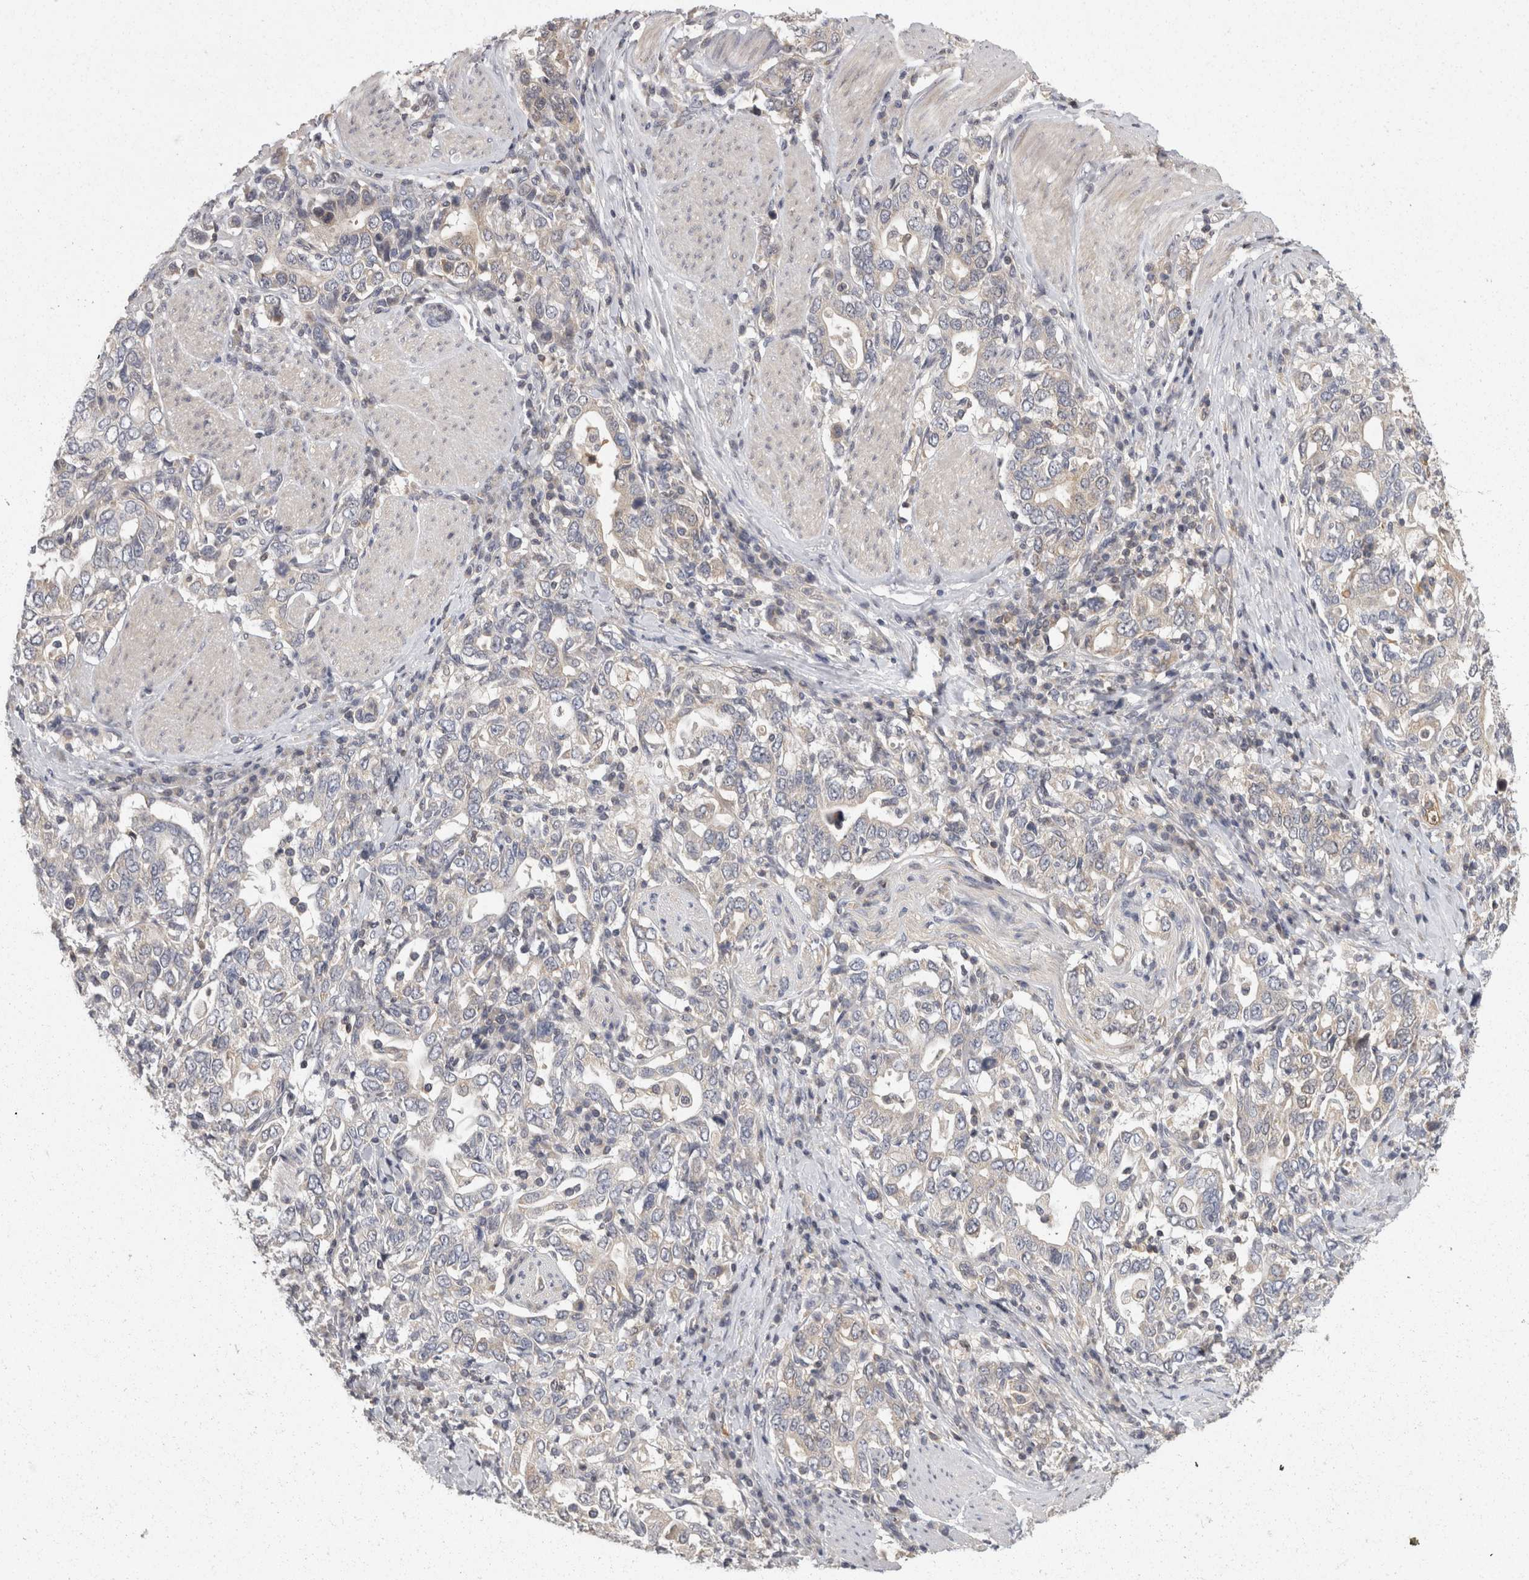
{"staining": {"intensity": "weak", "quantity": "<25%", "location": "cytoplasmic/membranous"}, "tissue": "stomach cancer", "cell_type": "Tumor cells", "image_type": "cancer", "snomed": [{"axis": "morphology", "description": "Adenocarcinoma, NOS"}, {"axis": "topography", "description": "Stomach, upper"}], "caption": "Tumor cells show no significant expression in stomach cancer (adenocarcinoma). (DAB (3,3'-diaminobenzidine) immunohistochemistry (IHC) visualized using brightfield microscopy, high magnification).", "gene": "ACAT2", "patient": {"sex": "male", "age": 62}}